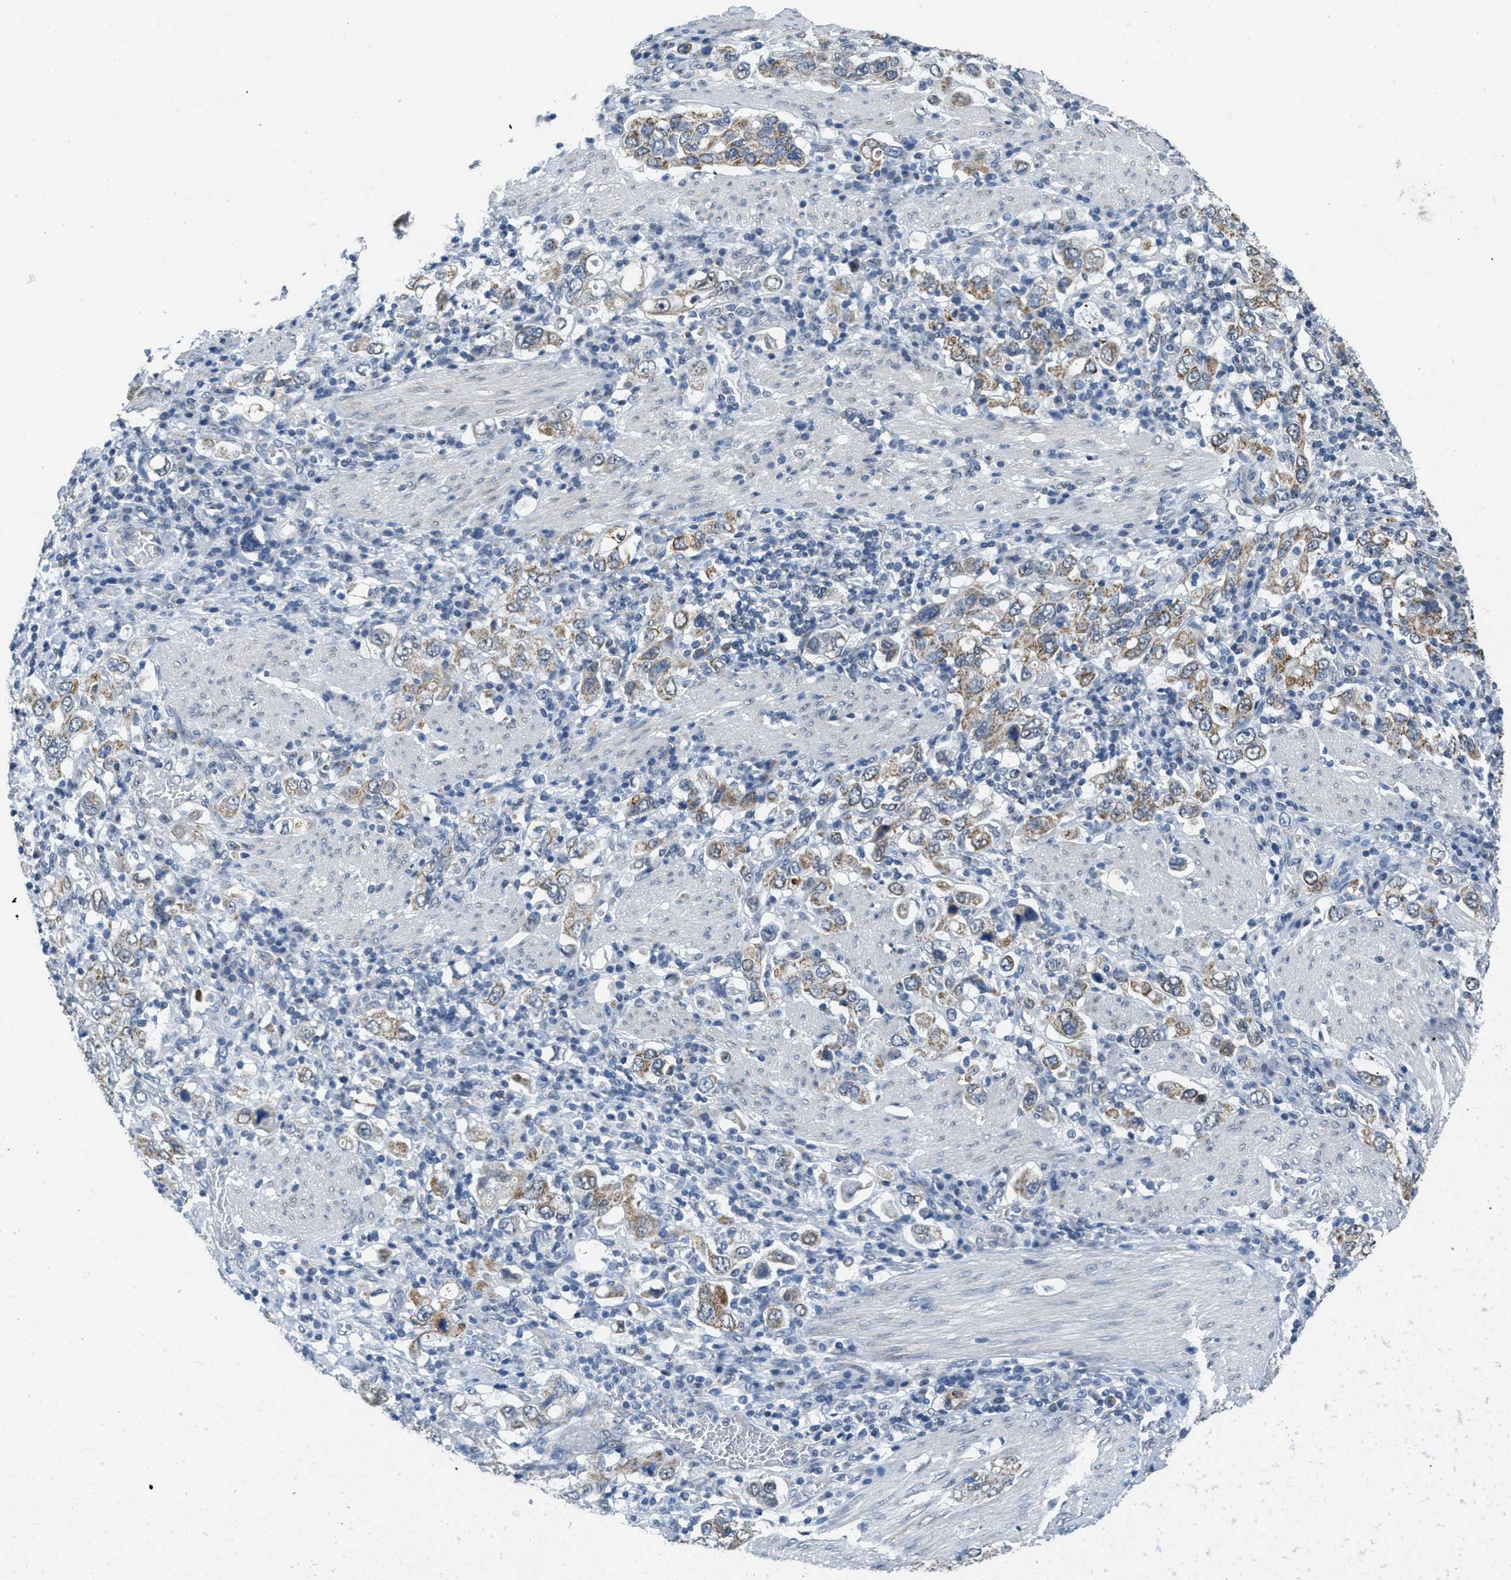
{"staining": {"intensity": "moderate", "quantity": ">75%", "location": "cytoplasmic/membranous"}, "tissue": "stomach cancer", "cell_type": "Tumor cells", "image_type": "cancer", "snomed": [{"axis": "morphology", "description": "Adenocarcinoma, NOS"}, {"axis": "topography", "description": "Stomach, upper"}], "caption": "Immunohistochemistry (IHC) staining of stomach cancer (adenocarcinoma), which displays medium levels of moderate cytoplasmic/membranous expression in about >75% of tumor cells indicating moderate cytoplasmic/membranous protein staining. The staining was performed using DAB (brown) for protein detection and nuclei were counterstained in hematoxylin (blue).", "gene": "TOMM70", "patient": {"sex": "male", "age": 62}}